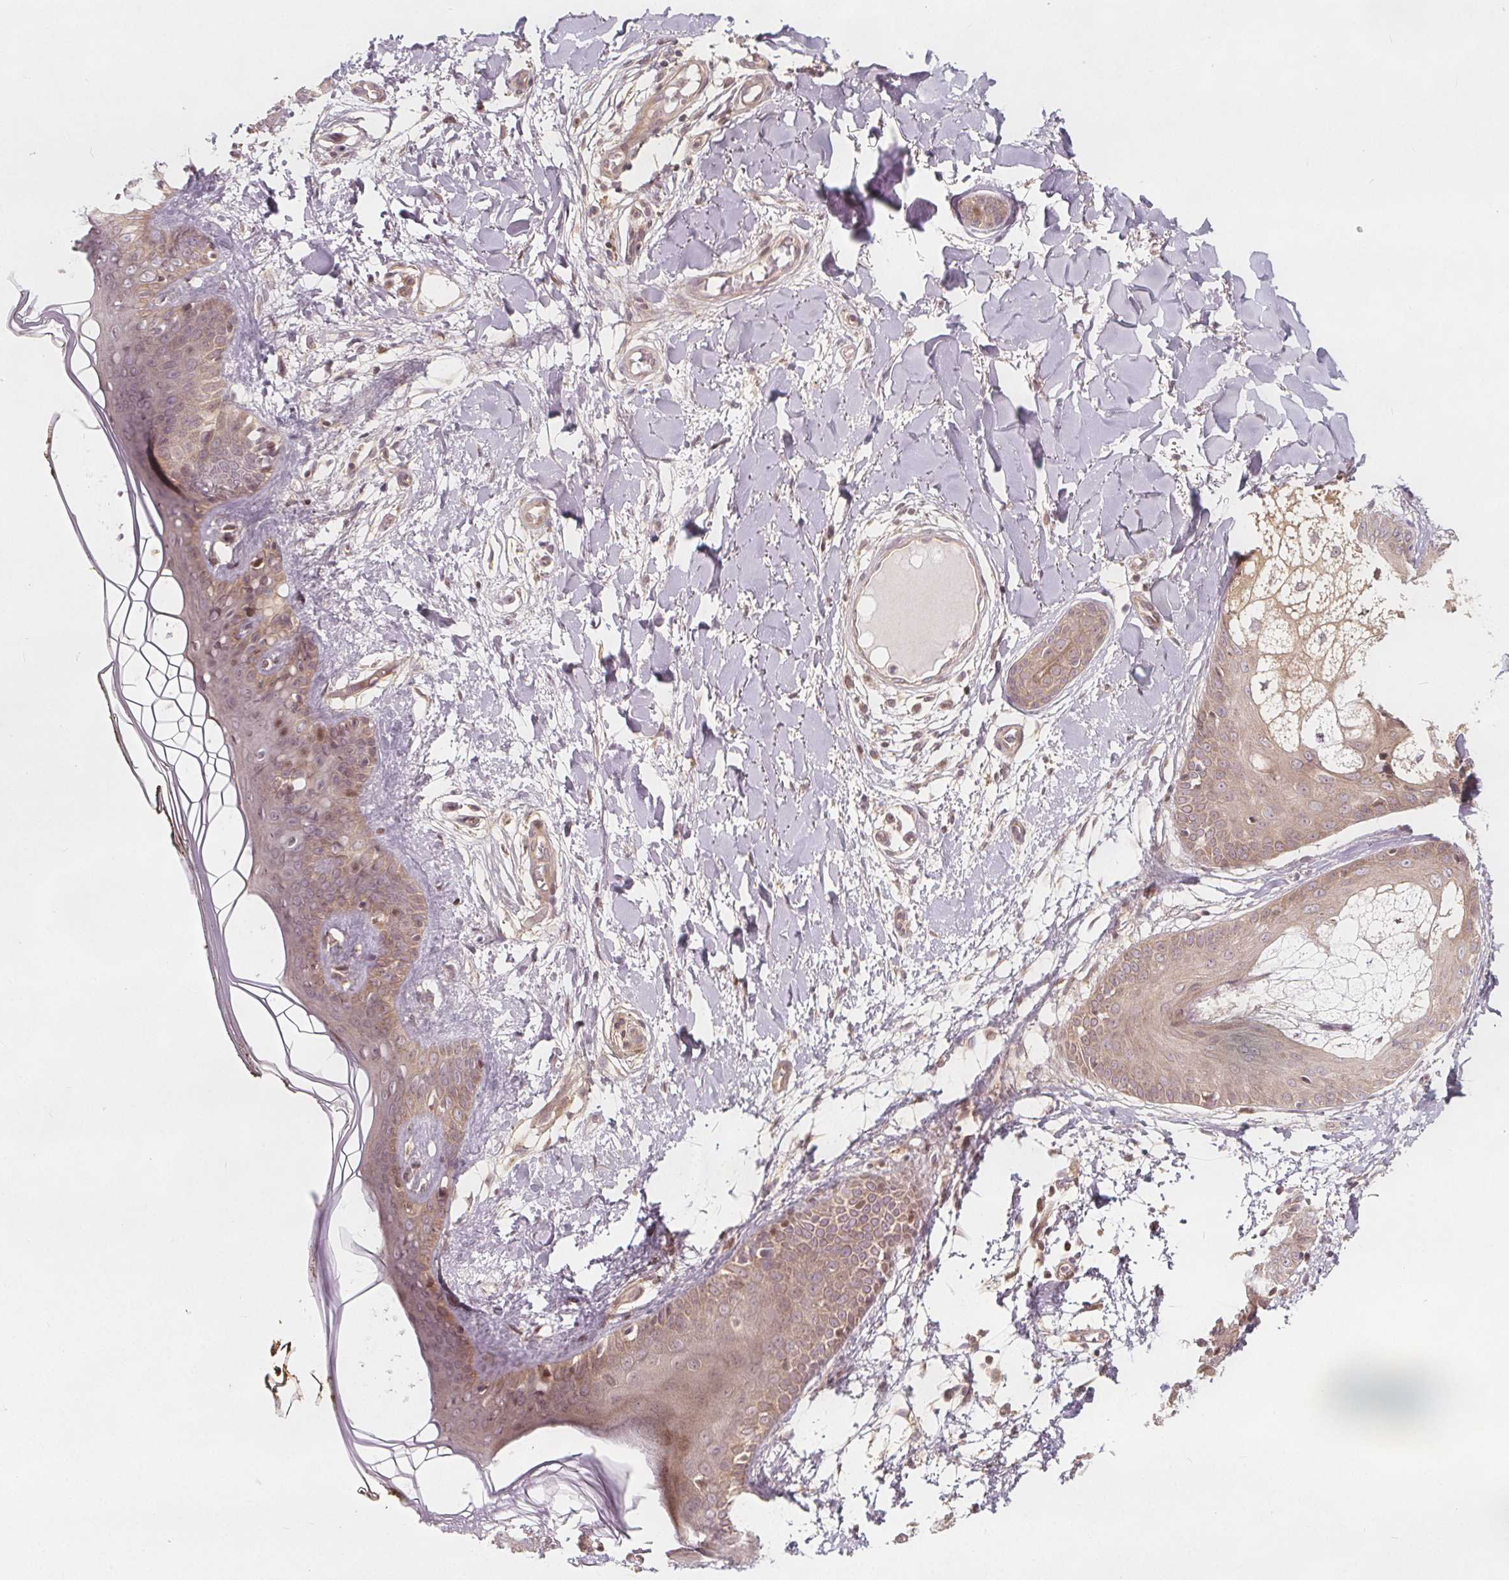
{"staining": {"intensity": "weak", "quantity": "<25%", "location": "cytoplasmic/membranous,nuclear"}, "tissue": "skin", "cell_type": "Fibroblasts", "image_type": "normal", "snomed": [{"axis": "morphology", "description": "Normal tissue, NOS"}, {"axis": "topography", "description": "Skin"}], "caption": "Photomicrograph shows no protein expression in fibroblasts of normal skin.", "gene": "AKT1S1", "patient": {"sex": "female", "age": 34}}